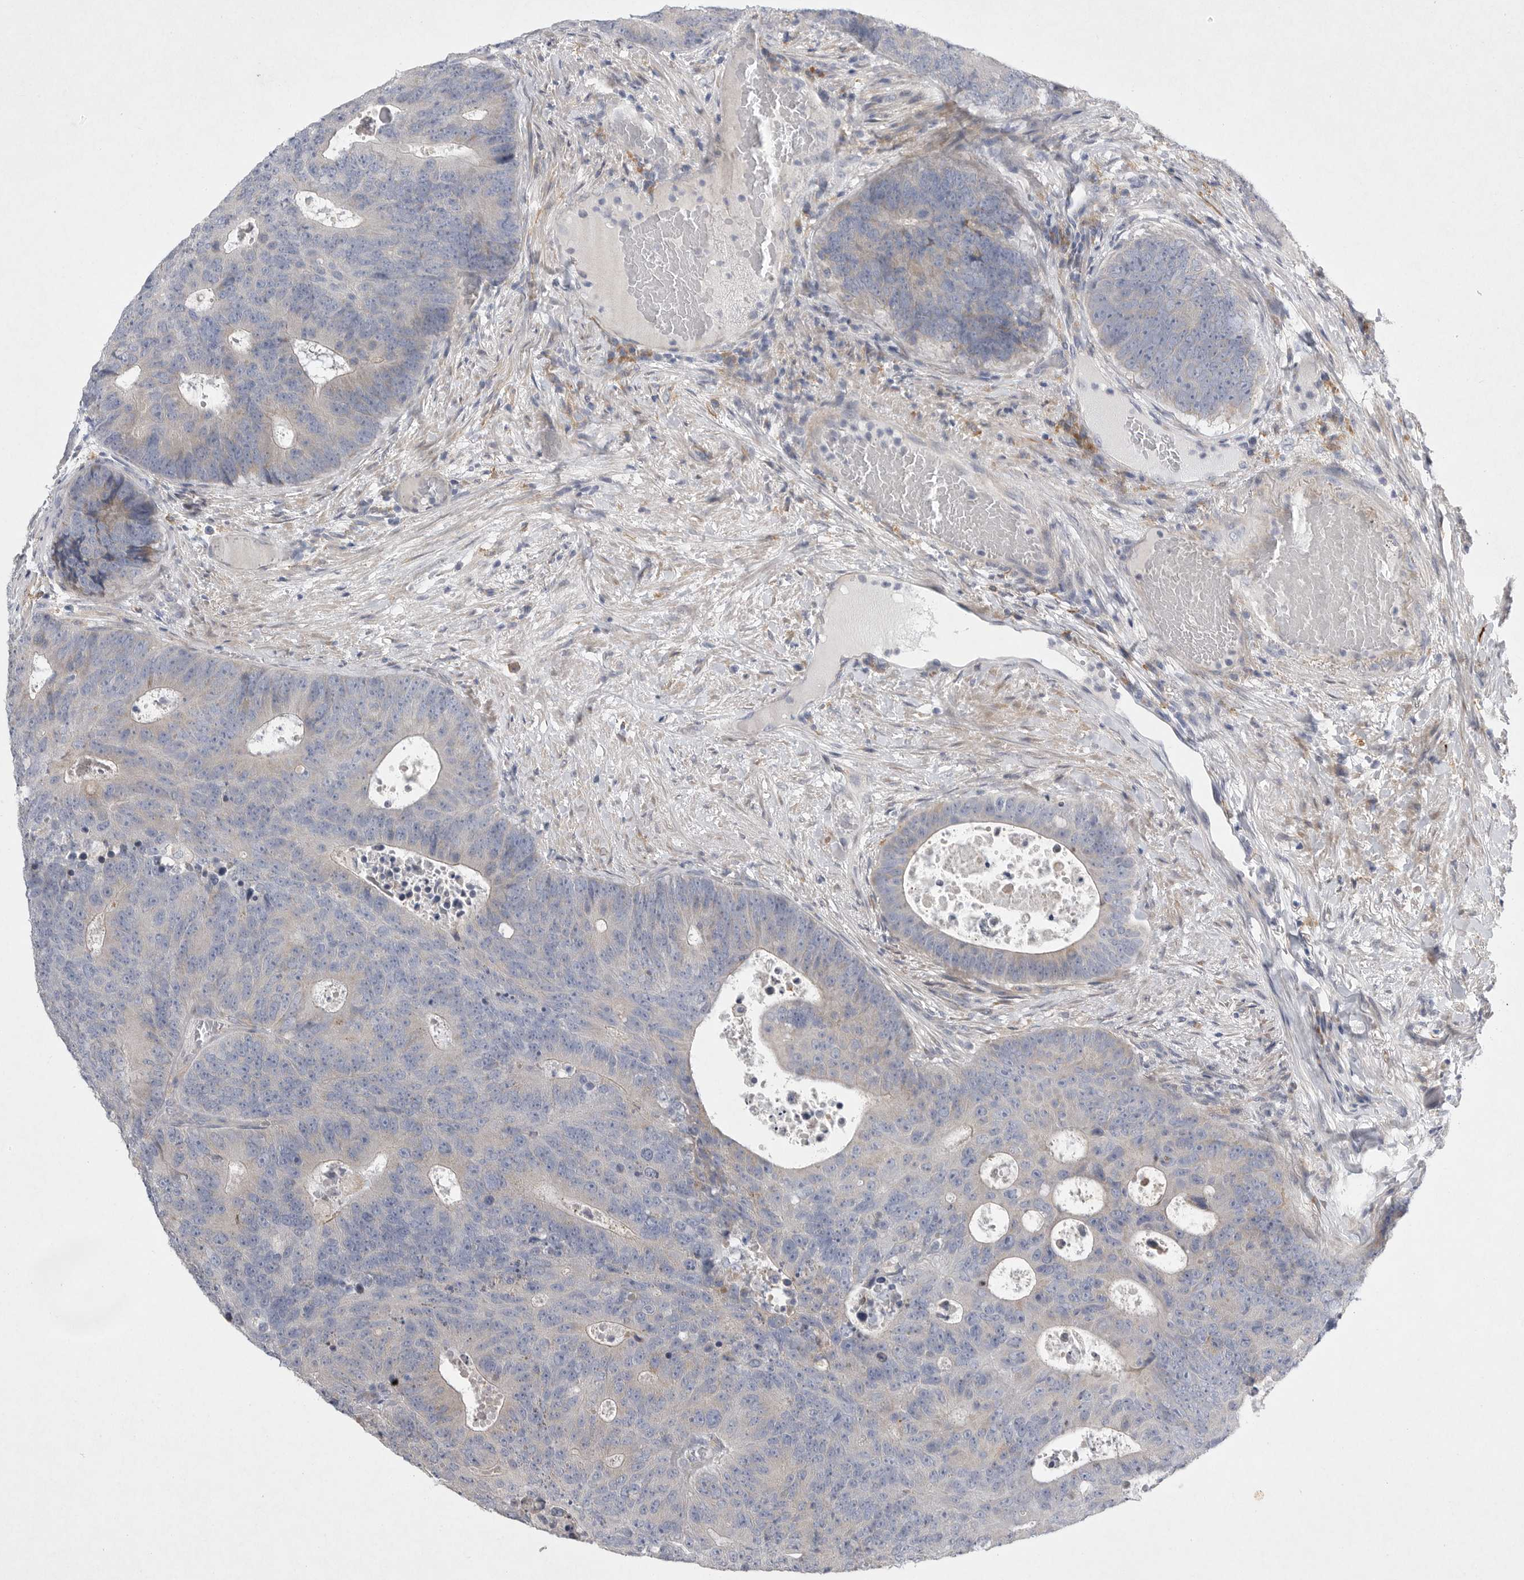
{"staining": {"intensity": "weak", "quantity": "<25%", "location": "cytoplasmic/membranous"}, "tissue": "colorectal cancer", "cell_type": "Tumor cells", "image_type": "cancer", "snomed": [{"axis": "morphology", "description": "Adenocarcinoma, NOS"}, {"axis": "topography", "description": "Colon"}], "caption": "Immunohistochemical staining of colorectal cancer (adenocarcinoma) reveals no significant staining in tumor cells.", "gene": "EDEM3", "patient": {"sex": "male", "age": 87}}